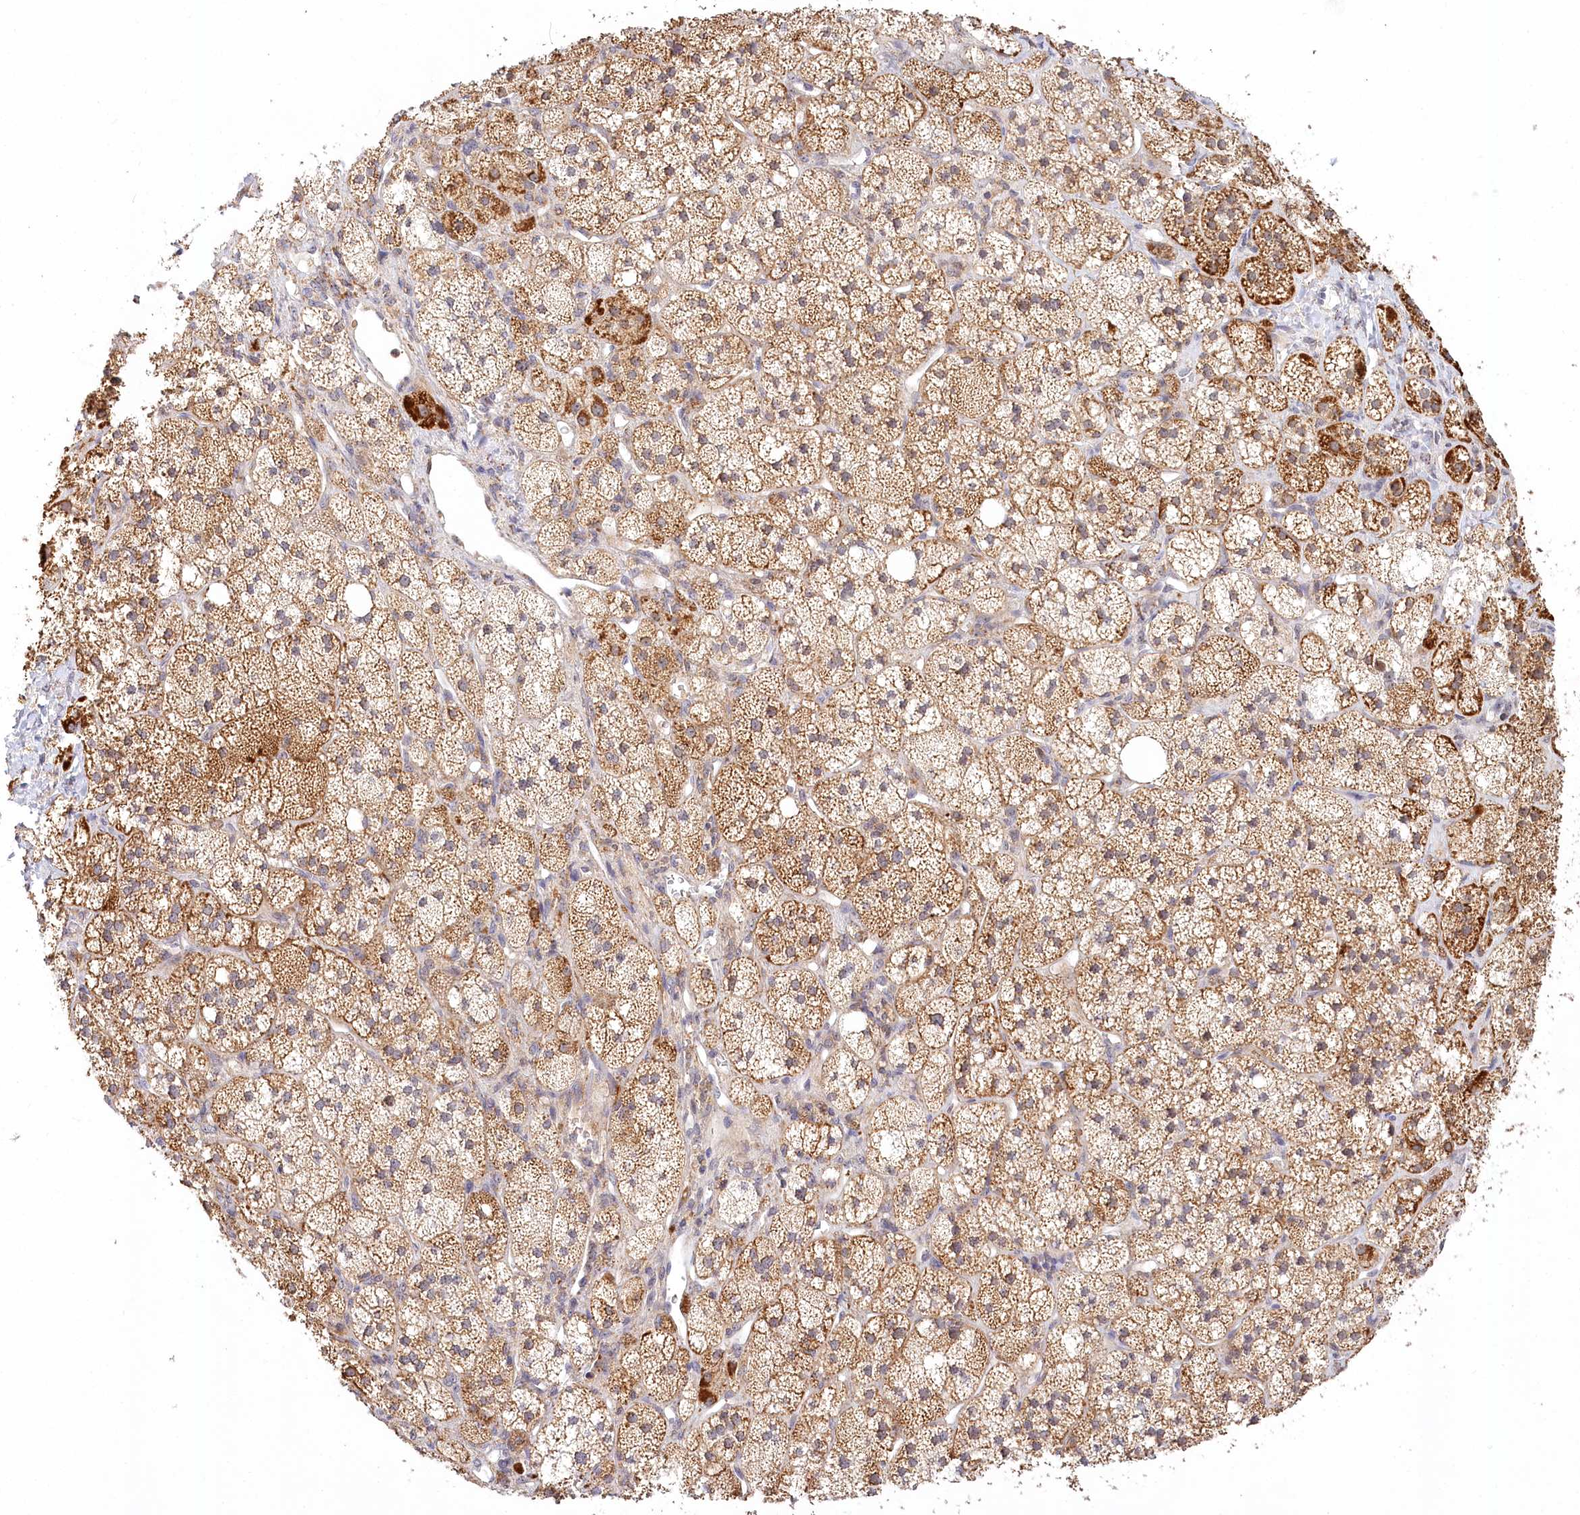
{"staining": {"intensity": "strong", "quantity": "25%-75%", "location": "cytoplasmic/membranous"}, "tissue": "adrenal gland", "cell_type": "Glandular cells", "image_type": "normal", "snomed": [{"axis": "morphology", "description": "Normal tissue, NOS"}, {"axis": "topography", "description": "Adrenal gland"}], "caption": "A brown stain shows strong cytoplasmic/membranous positivity of a protein in glandular cells of normal human adrenal gland. Nuclei are stained in blue.", "gene": "RTN4IP1", "patient": {"sex": "male", "age": 61}}